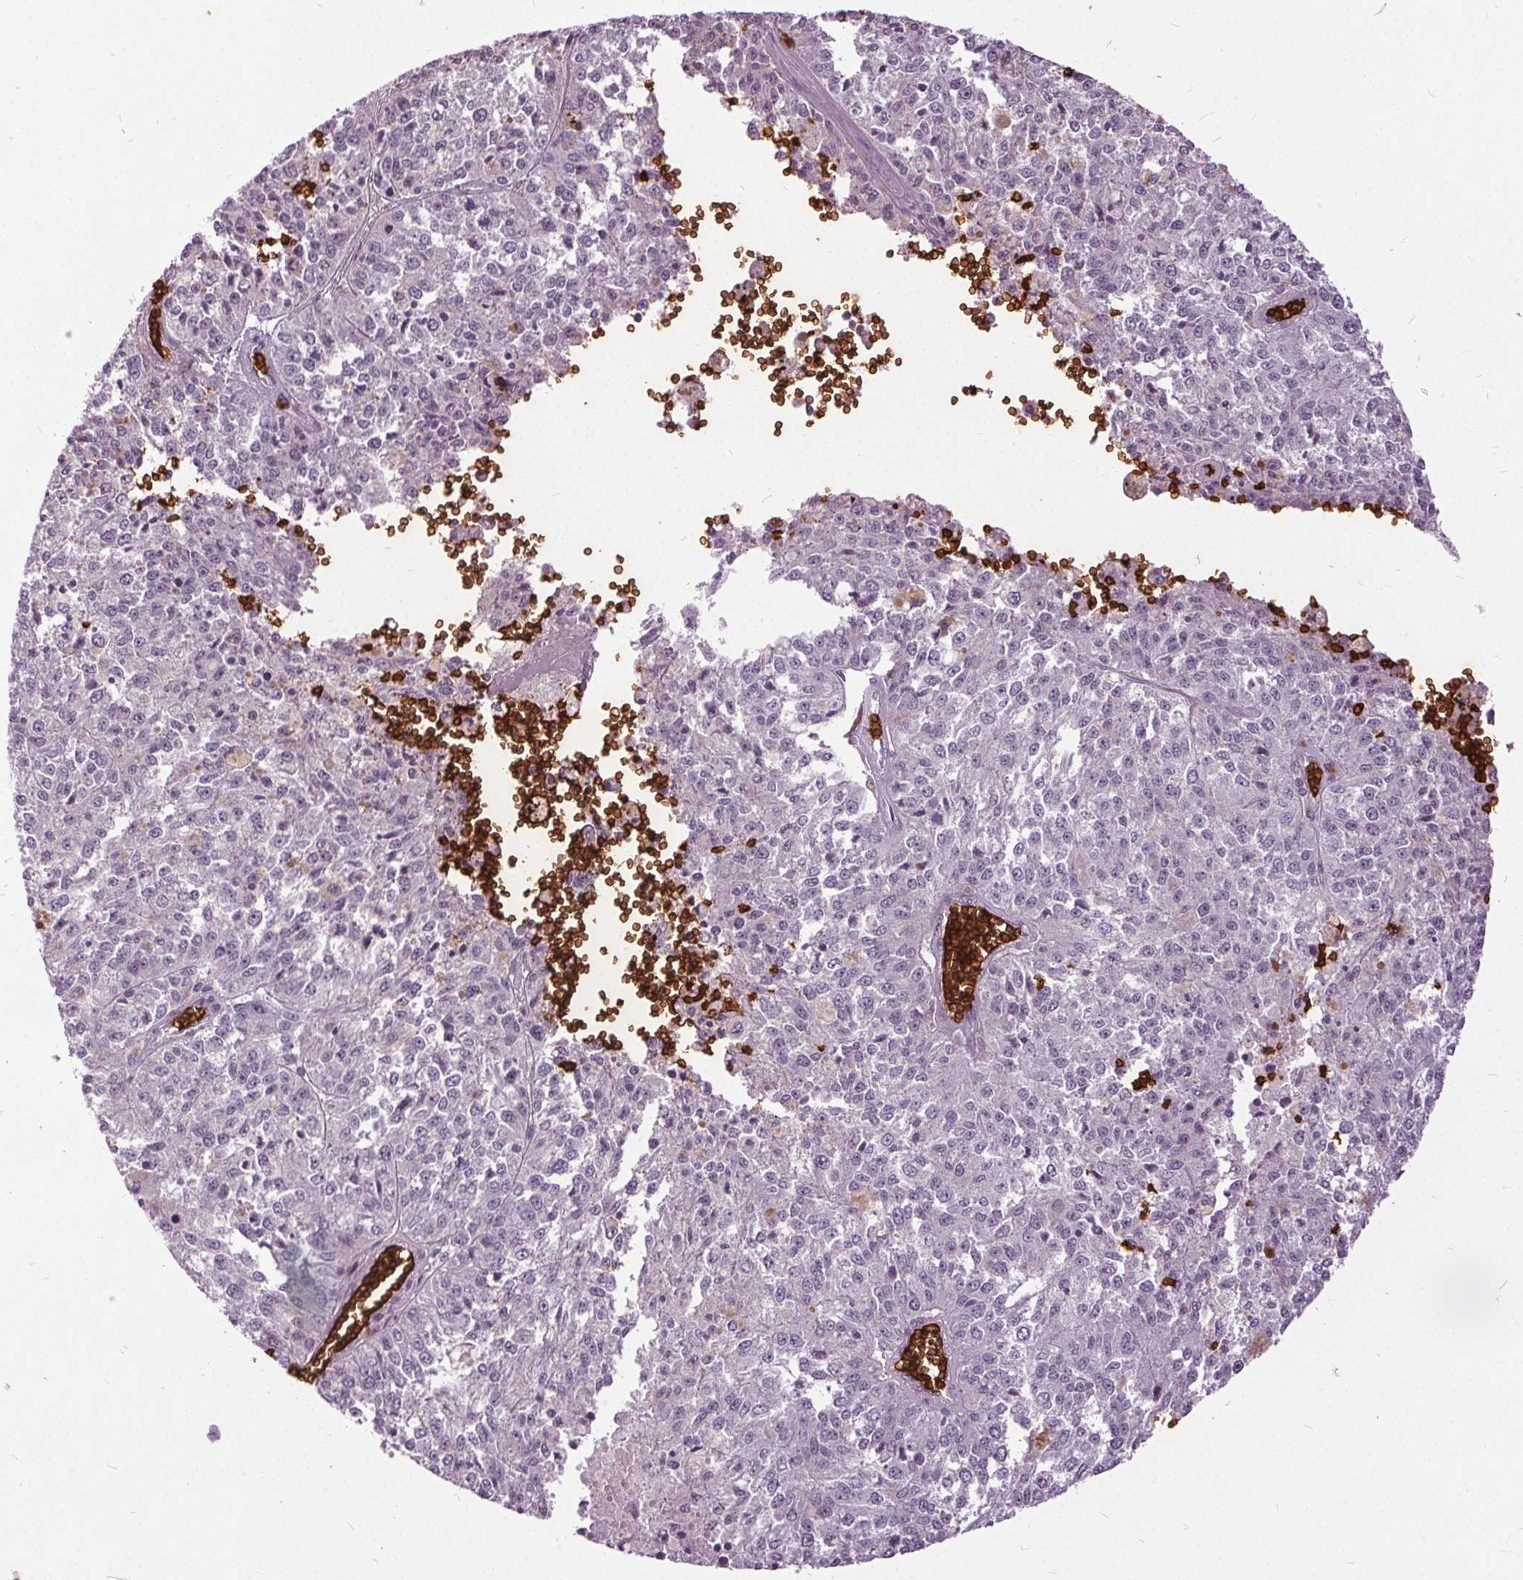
{"staining": {"intensity": "negative", "quantity": "none", "location": "none"}, "tissue": "melanoma", "cell_type": "Tumor cells", "image_type": "cancer", "snomed": [{"axis": "morphology", "description": "Malignant melanoma, Metastatic site"}, {"axis": "topography", "description": "Lymph node"}], "caption": "Photomicrograph shows no protein staining in tumor cells of melanoma tissue.", "gene": "SLC4A1", "patient": {"sex": "female", "age": 64}}